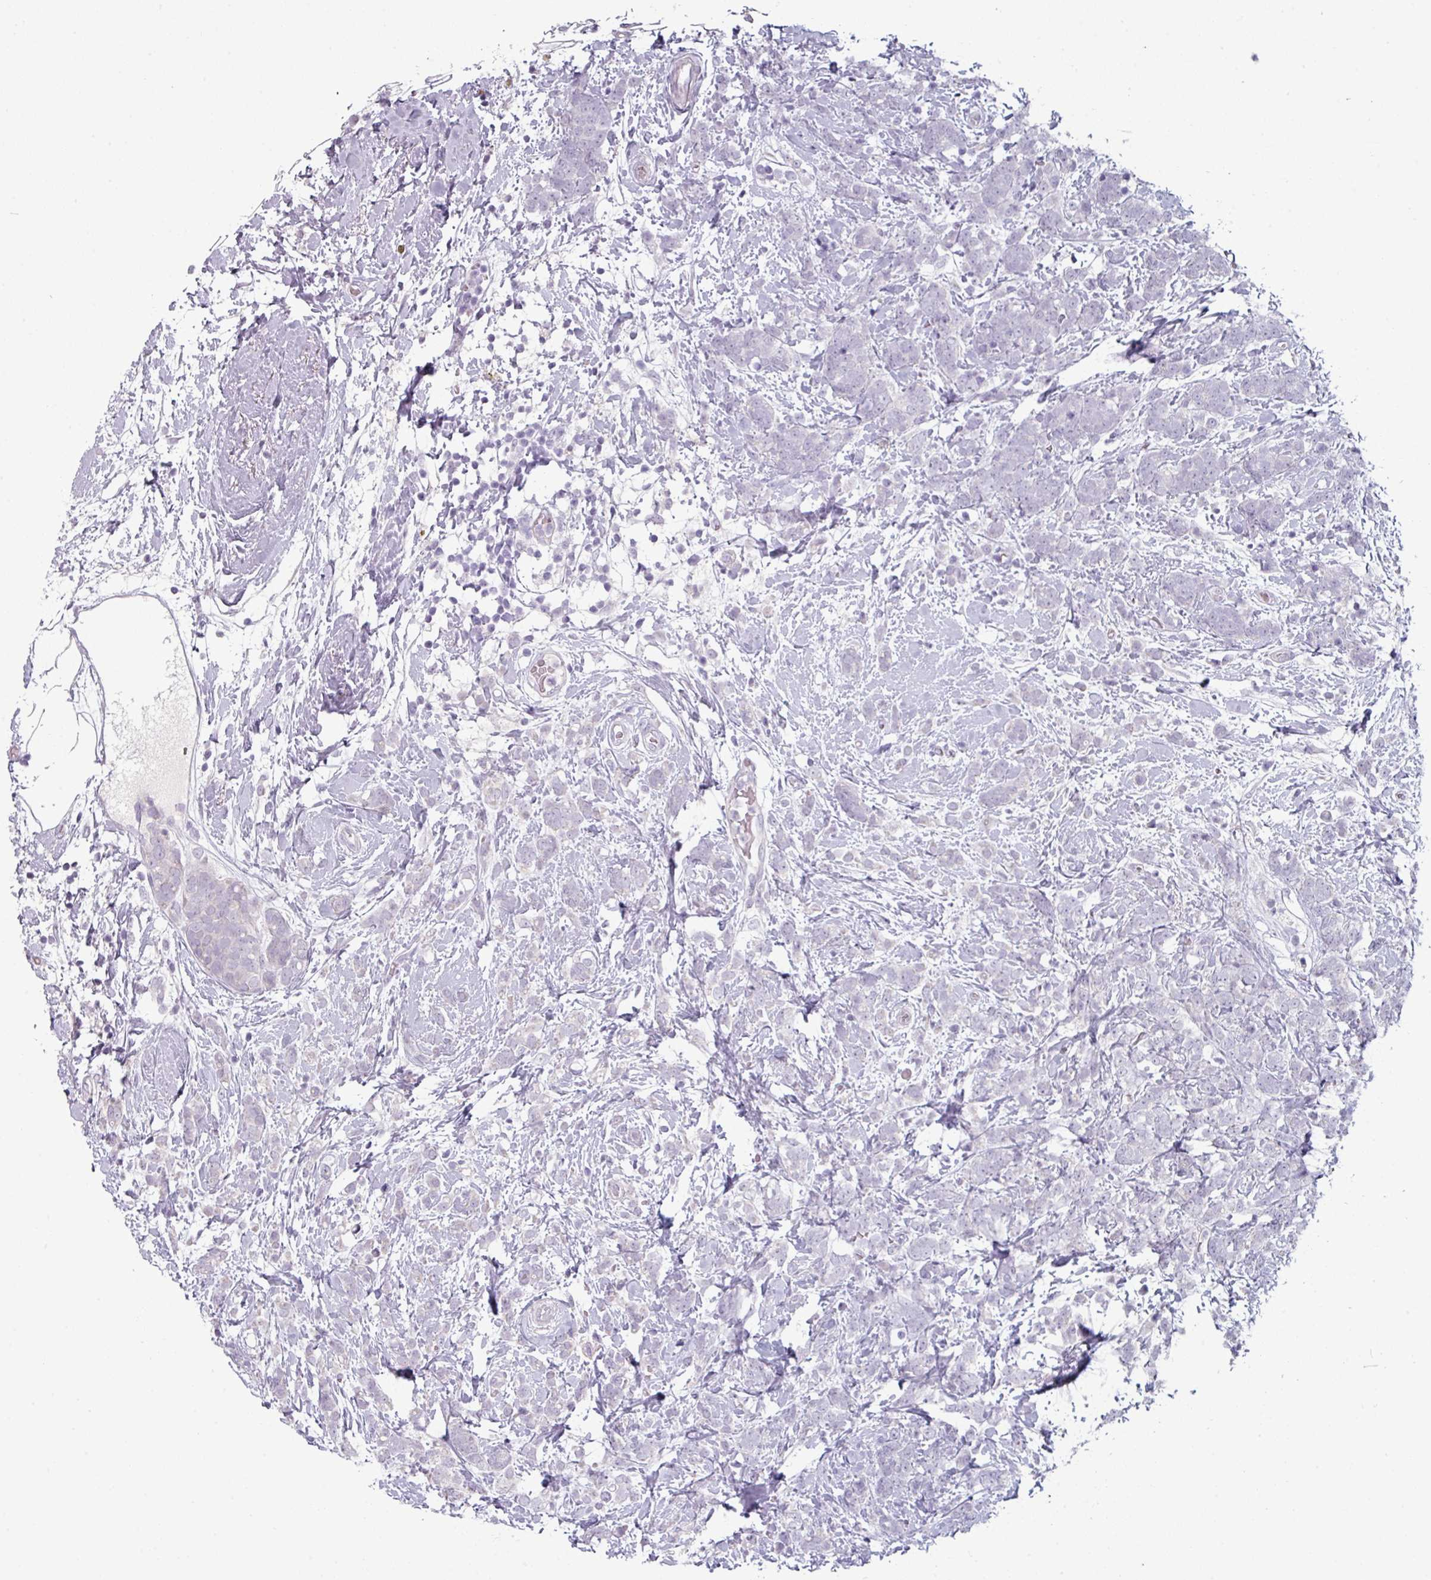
{"staining": {"intensity": "negative", "quantity": "none", "location": "none"}, "tissue": "breast cancer", "cell_type": "Tumor cells", "image_type": "cancer", "snomed": [{"axis": "morphology", "description": "Lobular carcinoma"}, {"axis": "topography", "description": "Breast"}], "caption": "Immunohistochemical staining of breast cancer (lobular carcinoma) shows no significant staining in tumor cells.", "gene": "ZNF615", "patient": {"sex": "female", "age": 58}}